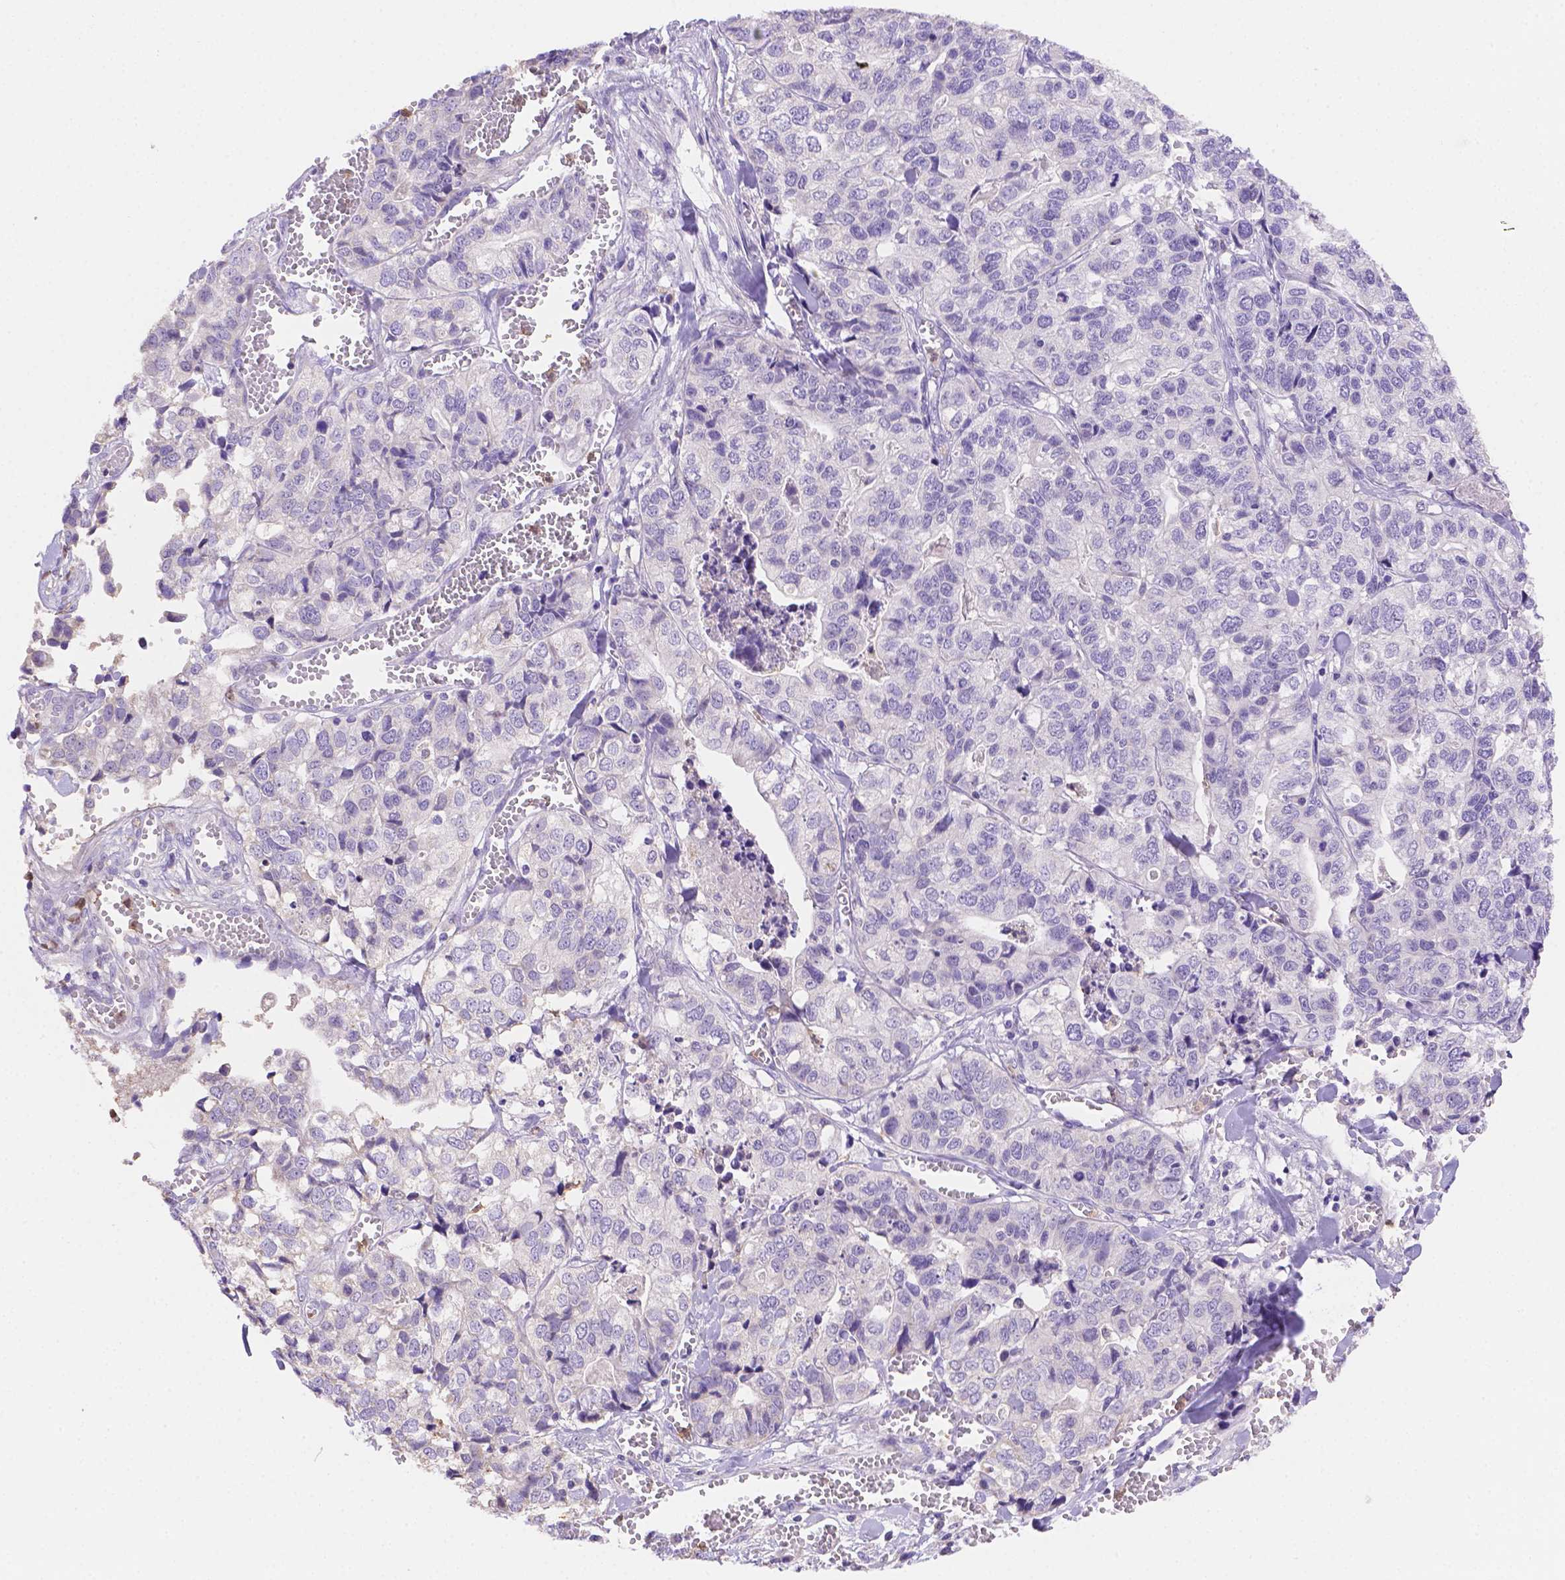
{"staining": {"intensity": "negative", "quantity": "none", "location": "none"}, "tissue": "stomach cancer", "cell_type": "Tumor cells", "image_type": "cancer", "snomed": [{"axis": "morphology", "description": "Adenocarcinoma, NOS"}, {"axis": "topography", "description": "Stomach, upper"}], "caption": "The image exhibits no staining of tumor cells in stomach adenocarcinoma. Brightfield microscopy of immunohistochemistry stained with DAB (3,3'-diaminobenzidine) (brown) and hematoxylin (blue), captured at high magnification.", "gene": "NXPE2", "patient": {"sex": "female", "age": 67}}